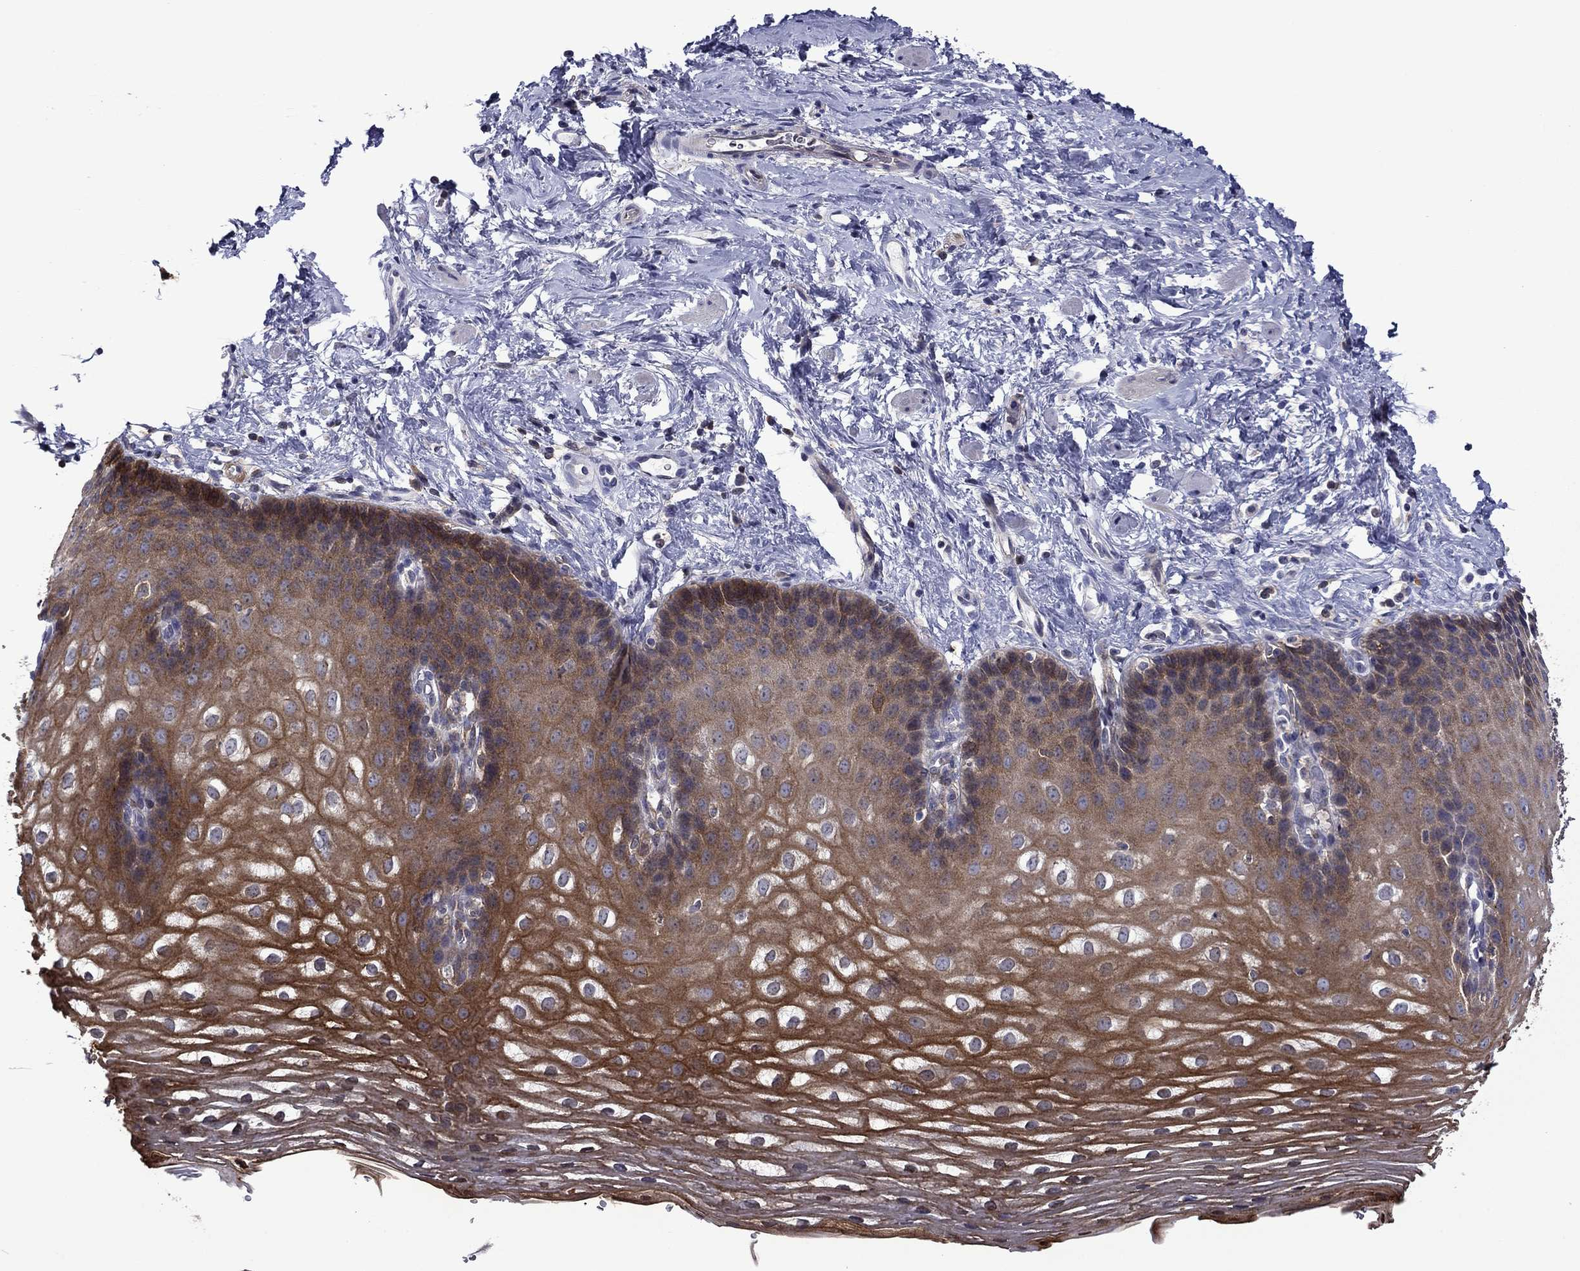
{"staining": {"intensity": "strong", "quantity": "25%-75%", "location": "cytoplasmic/membranous"}, "tissue": "esophagus", "cell_type": "Squamous epithelial cells", "image_type": "normal", "snomed": [{"axis": "morphology", "description": "Normal tissue, NOS"}, {"axis": "topography", "description": "Esophagus"}], "caption": "An immunohistochemistry histopathology image of unremarkable tissue is shown. Protein staining in brown shows strong cytoplasmic/membranous positivity in esophagus within squamous epithelial cells. (brown staining indicates protein expression, while blue staining denotes nuclei).", "gene": "LMO7", "patient": {"sex": "male", "age": 64}}